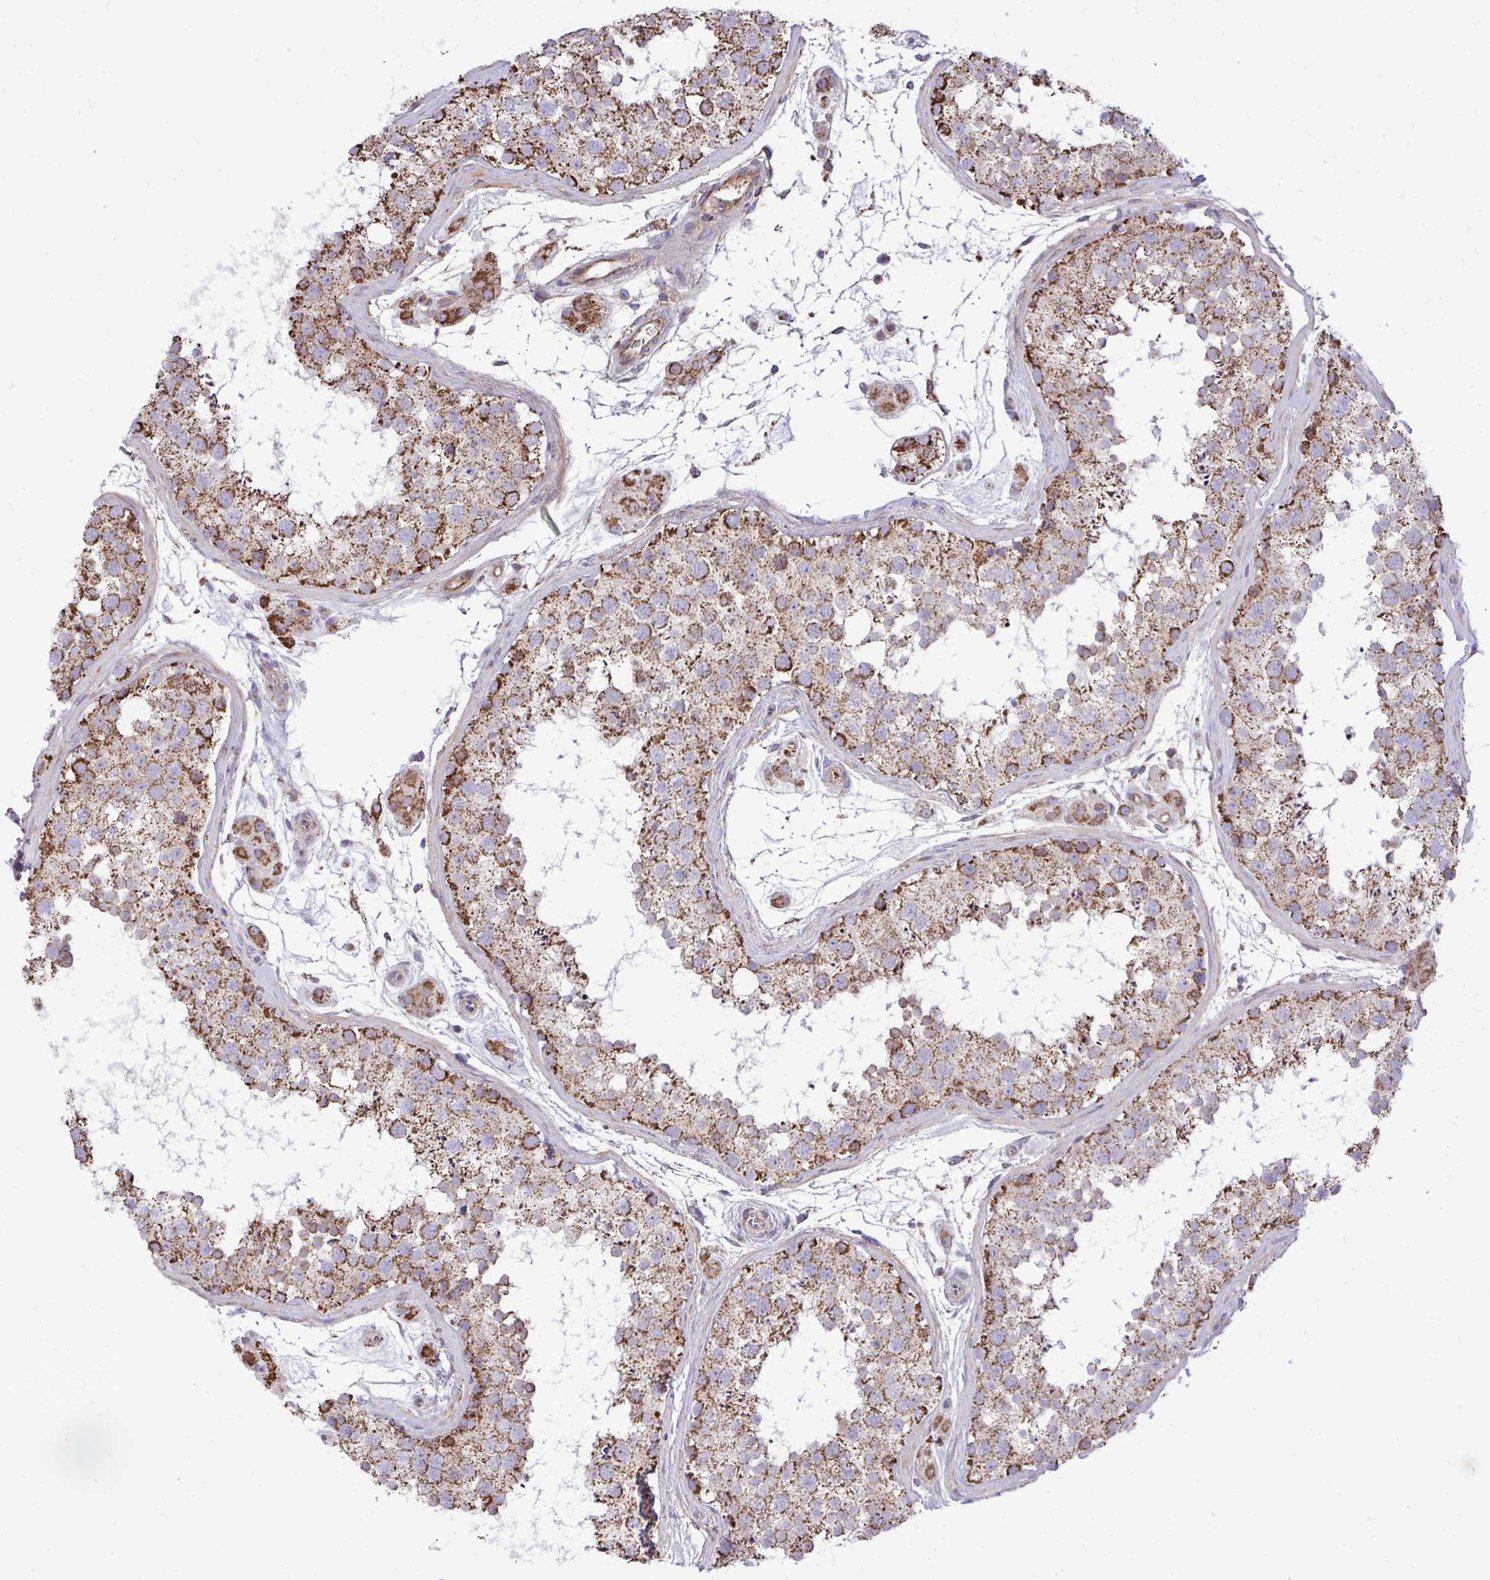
{"staining": {"intensity": "moderate", "quantity": ">75%", "location": "cytoplasmic/membranous"}, "tissue": "testis", "cell_type": "Cells in seminiferous ducts", "image_type": "normal", "snomed": [{"axis": "morphology", "description": "Normal tissue, NOS"}, {"axis": "topography", "description": "Testis"}], "caption": "High-power microscopy captured an immunohistochemistry histopathology image of benign testis, revealing moderate cytoplasmic/membranous staining in about >75% of cells in seminiferous ducts. (IHC, brightfield microscopy, high magnification).", "gene": "ATP13A2", "patient": {"sex": "male", "age": 41}}